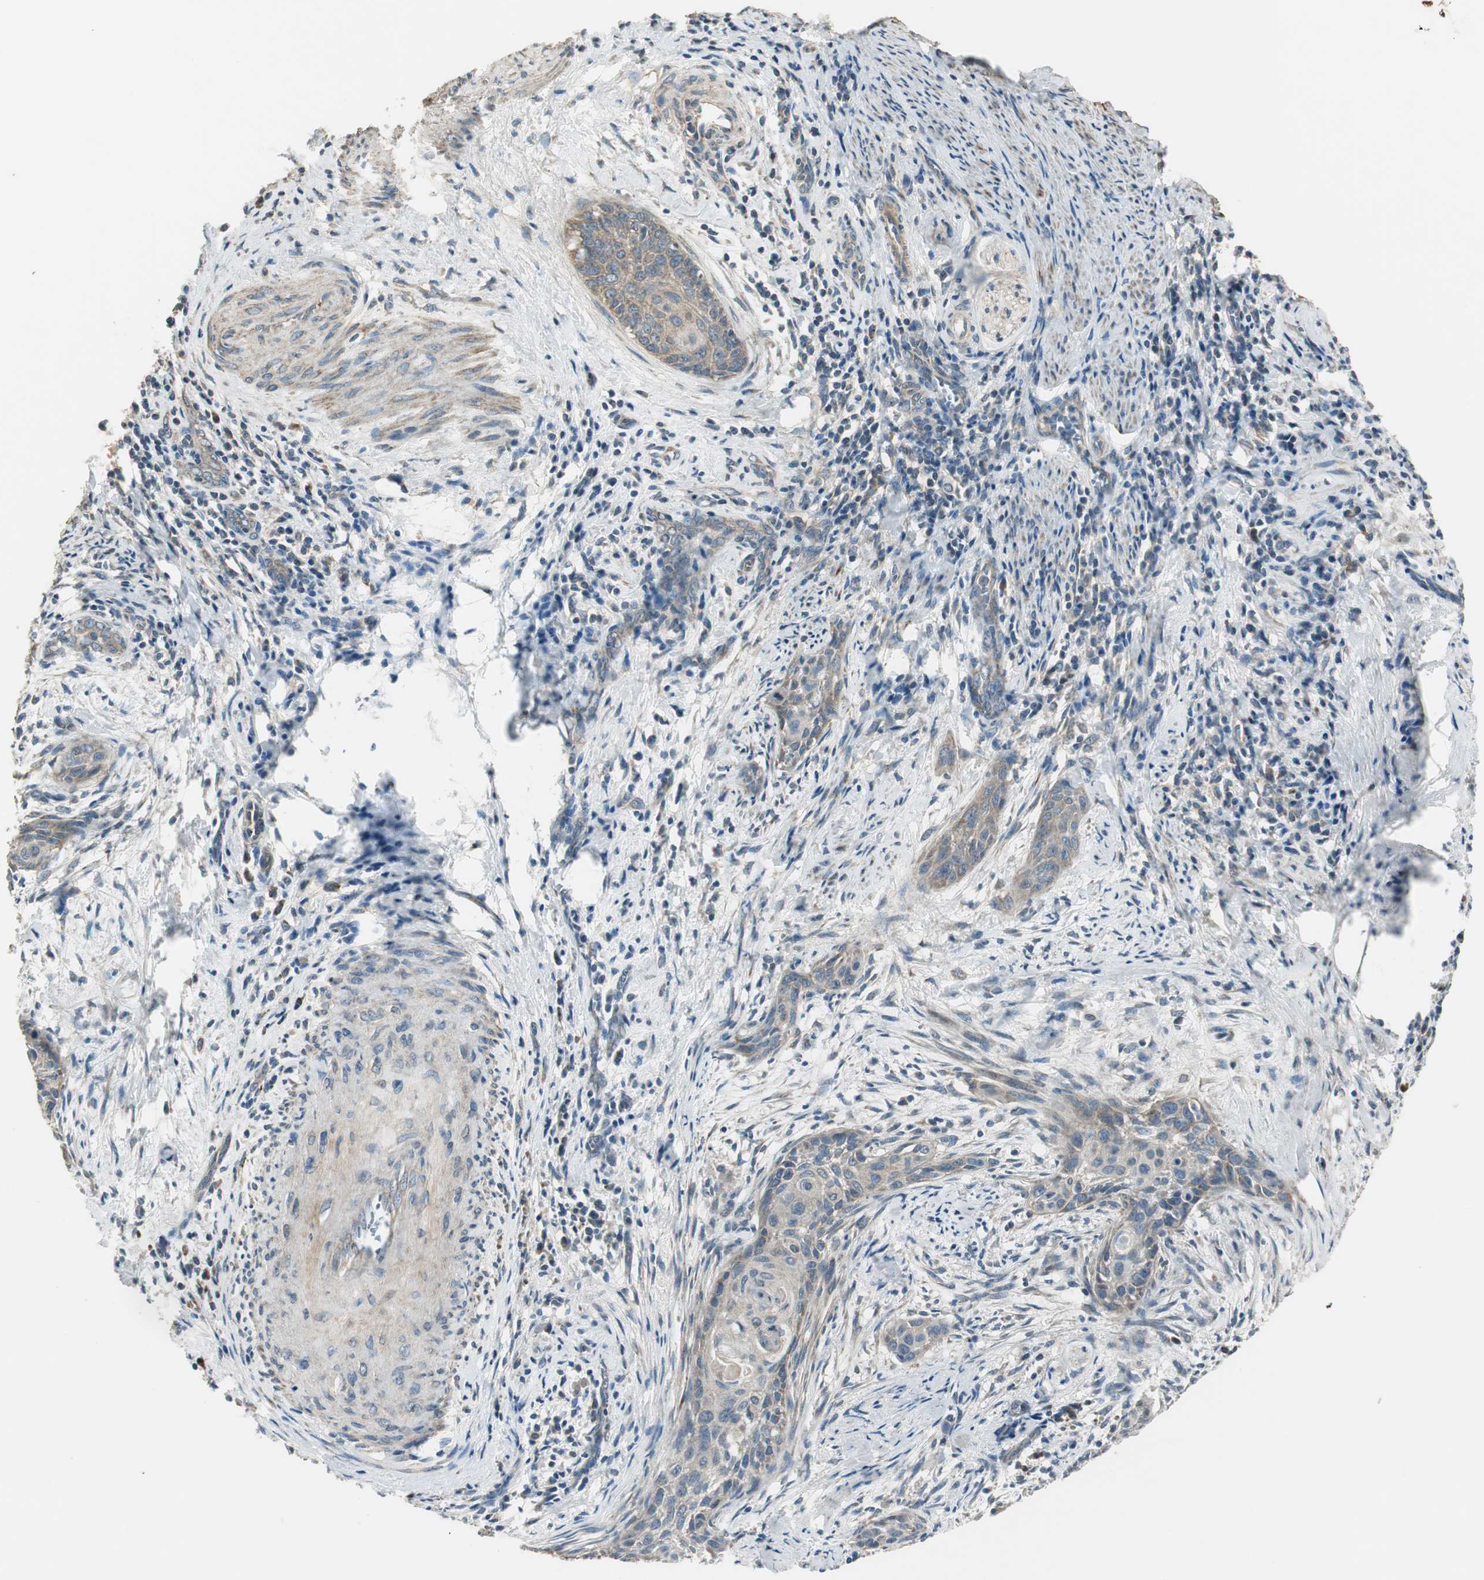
{"staining": {"intensity": "weak", "quantity": ">75%", "location": "cytoplasmic/membranous"}, "tissue": "cervical cancer", "cell_type": "Tumor cells", "image_type": "cancer", "snomed": [{"axis": "morphology", "description": "Squamous cell carcinoma, NOS"}, {"axis": "topography", "description": "Cervix"}], "caption": "An image showing weak cytoplasmic/membranous positivity in about >75% of tumor cells in cervical squamous cell carcinoma, as visualized by brown immunohistochemical staining.", "gene": "MSTO1", "patient": {"sex": "female", "age": 33}}